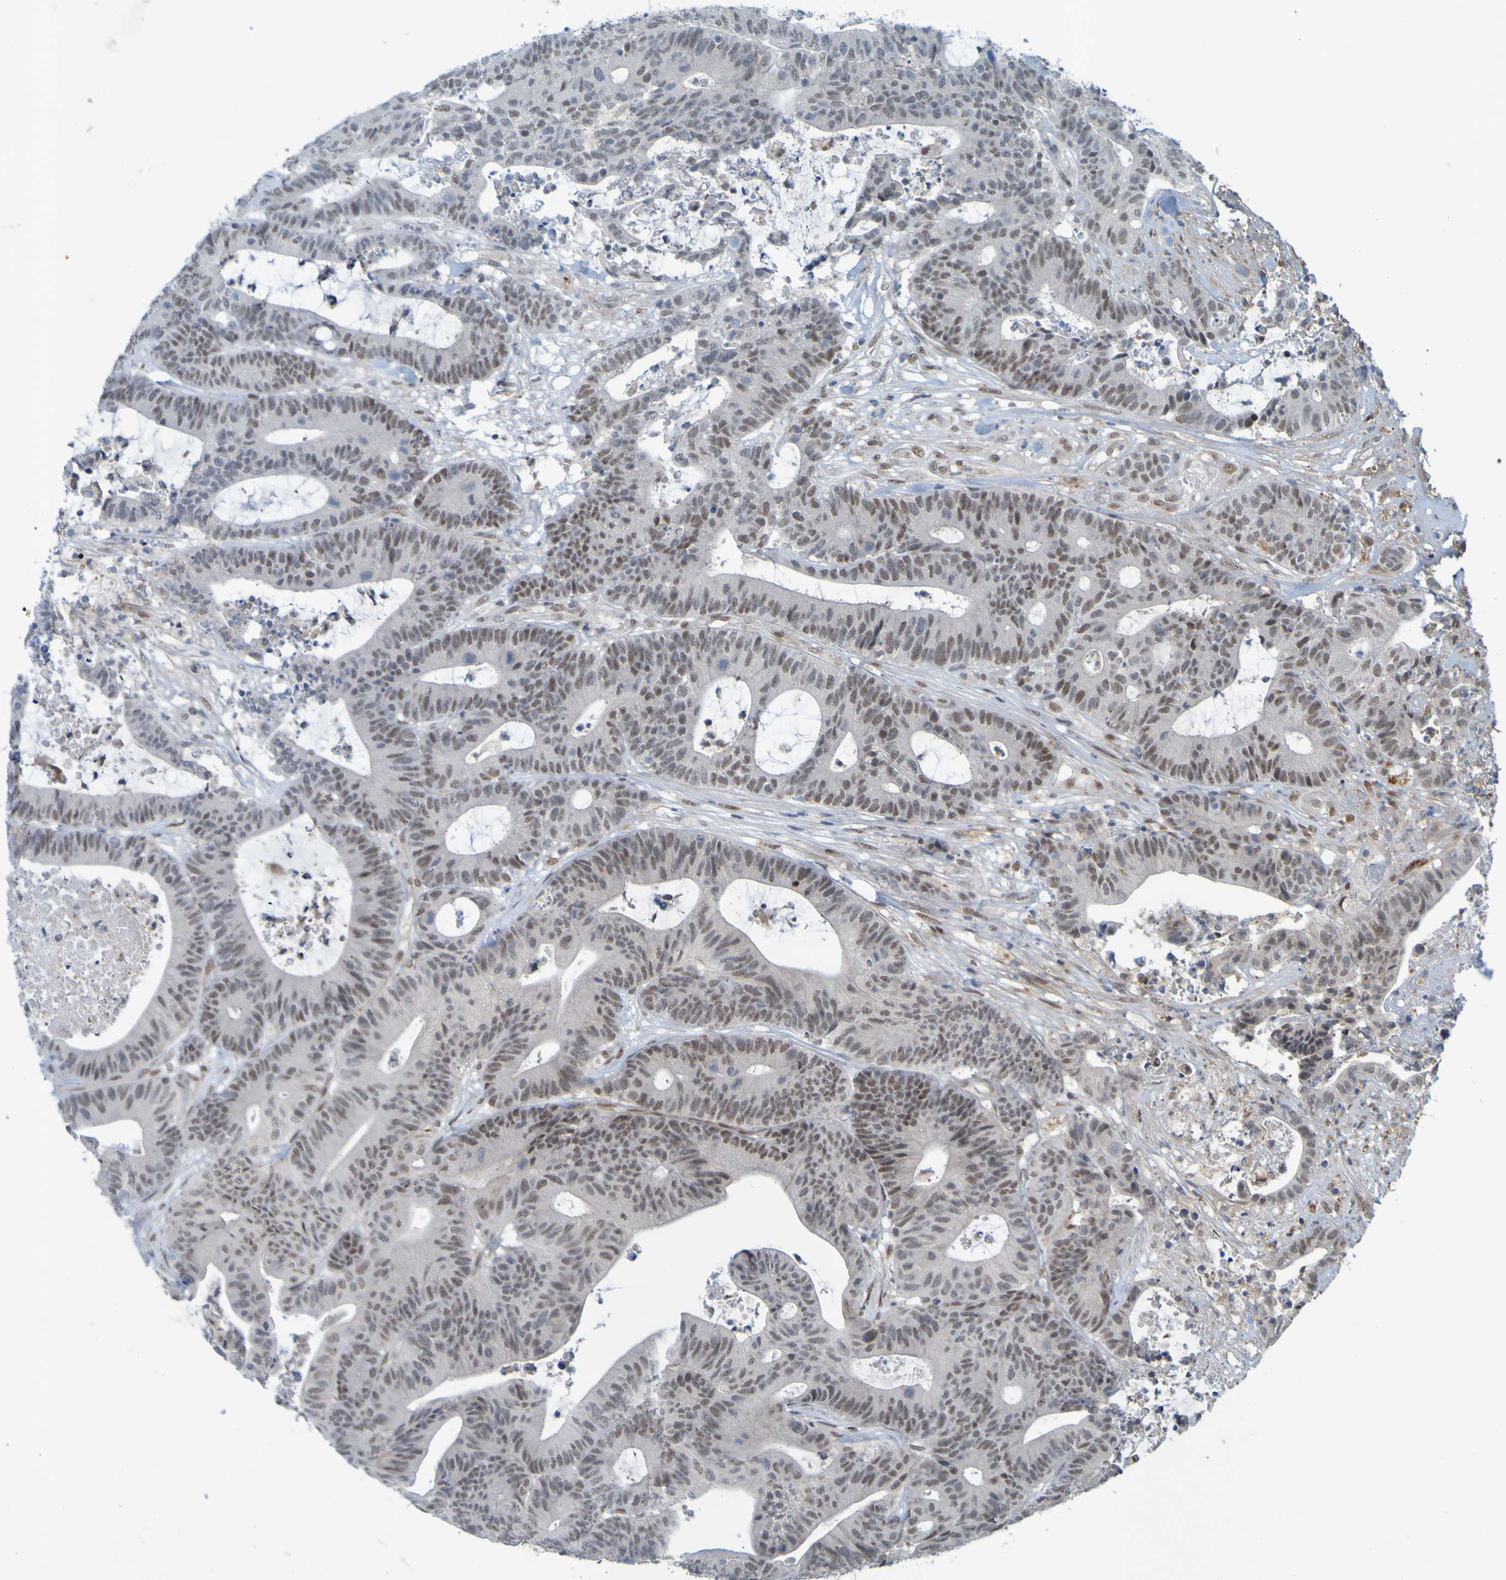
{"staining": {"intensity": "moderate", "quantity": "25%-75%", "location": "nuclear"}, "tissue": "colorectal cancer", "cell_type": "Tumor cells", "image_type": "cancer", "snomed": [{"axis": "morphology", "description": "Adenocarcinoma, NOS"}, {"axis": "topography", "description": "Colon"}], "caption": "Protein expression analysis of adenocarcinoma (colorectal) displays moderate nuclear staining in approximately 25%-75% of tumor cells.", "gene": "MCPH1", "patient": {"sex": "female", "age": 84}}